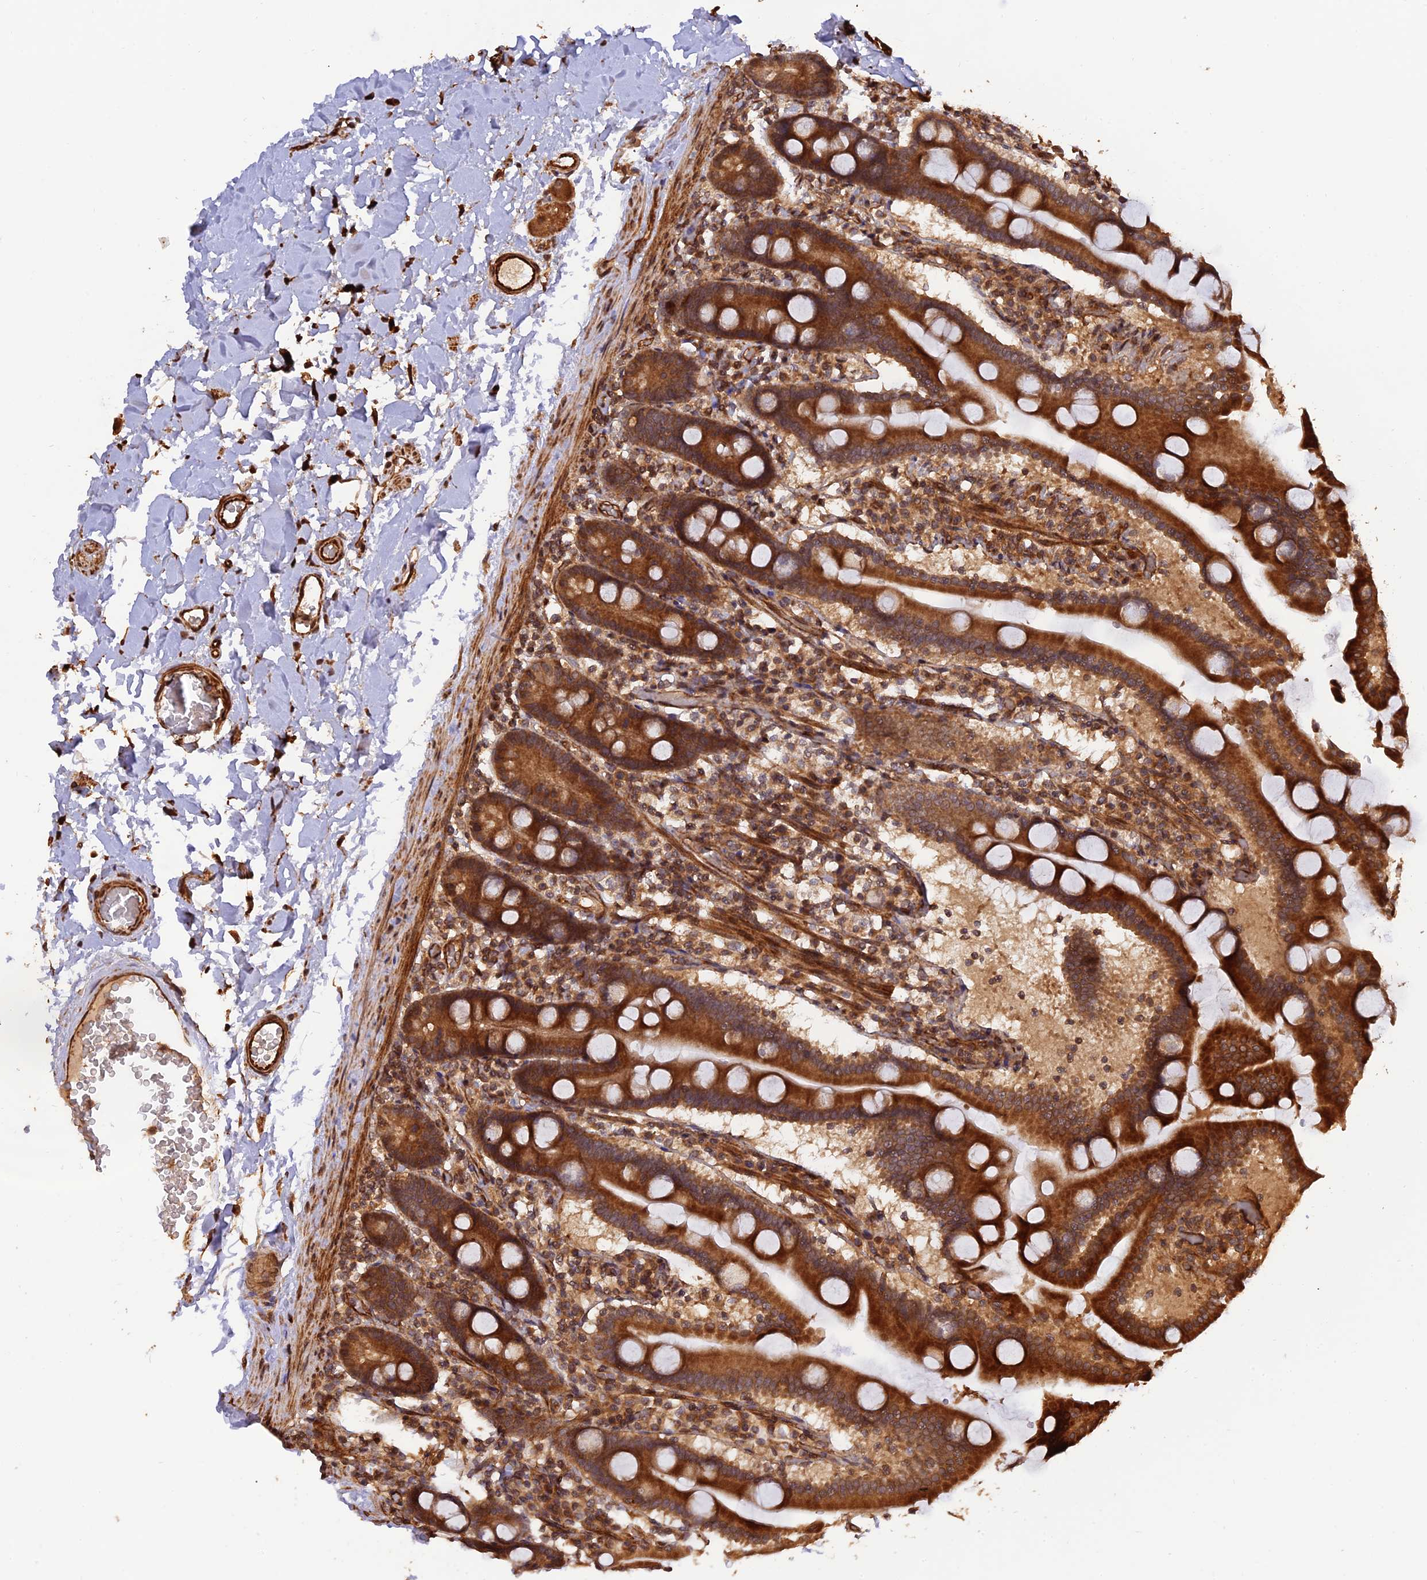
{"staining": {"intensity": "strong", "quantity": ">75%", "location": "cytoplasmic/membranous"}, "tissue": "duodenum", "cell_type": "Glandular cells", "image_type": "normal", "snomed": [{"axis": "morphology", "description": "Normal tissue, NOS"}, {"axis": "topography", "description": "Duodenum"}], "caption": "Duodenum stained for a protein (brown) reveals strong cytoplasmic/membranous positive staining in approximately >75% of glandular cells.", "gene": "CREBL2", "patient": {"sex": "male", "age": 55}}